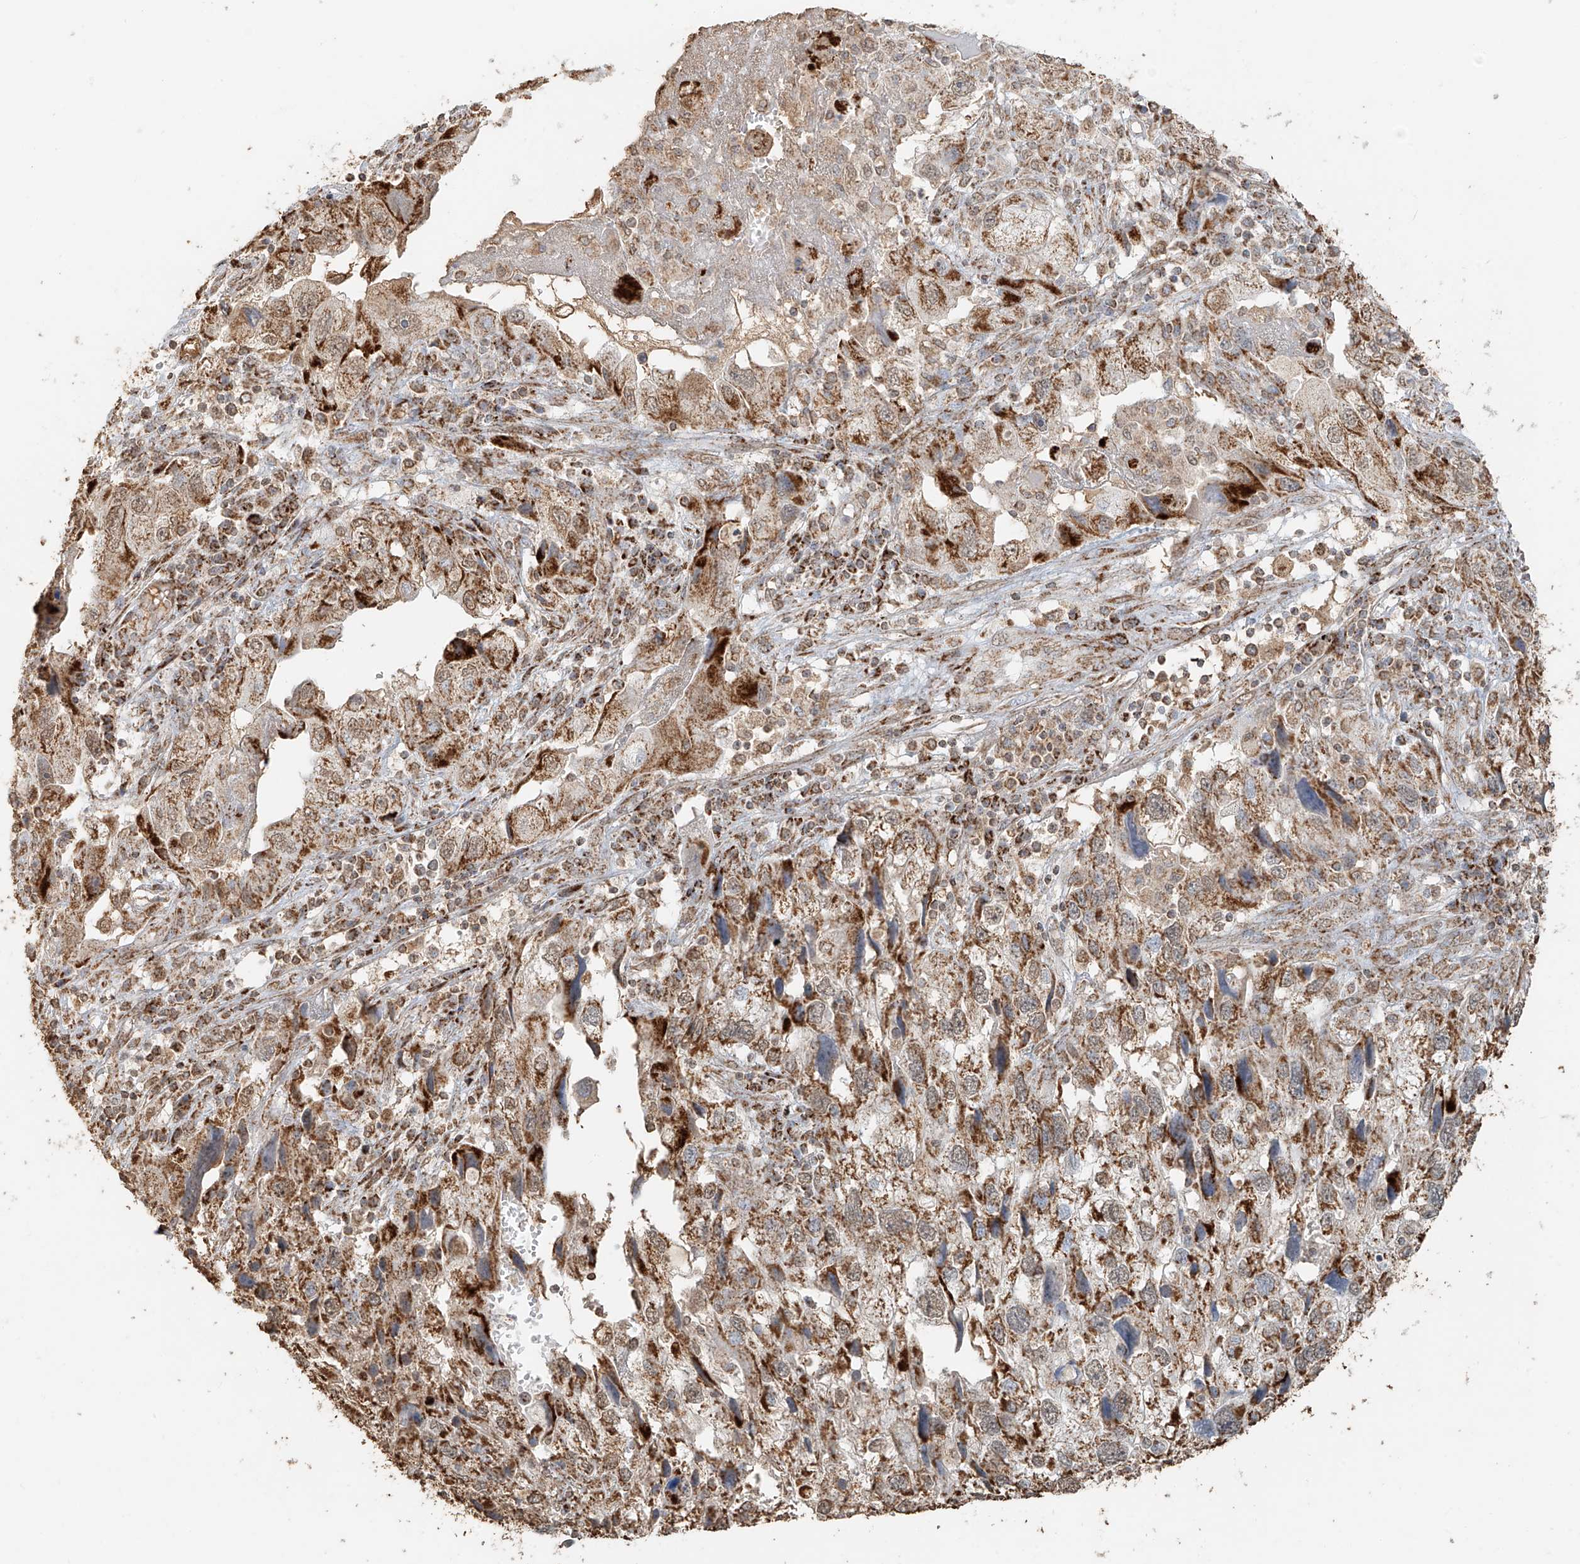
{"staining": {"intensity": "moderate", "quantity": ">75%", "location": "cytoplasmic/membranous"}, "tissue": "endometrial cancer", "cell_type": "Tumor cells", "image_type": "cancer", "snomed": [{"axis": "morphology", "description": "Adenocarcinoma, NOS"}, {"axis": "topography", "description": "Endometrium"}], "caption": "A micrograph of human adenocarcinoma (endometrial) stained for a protein shows moderate cytoplasmic/membranous brown staining in tumor cells.", "gene": "MIPEP", "patient": {"sex": "female", "age": 49}}